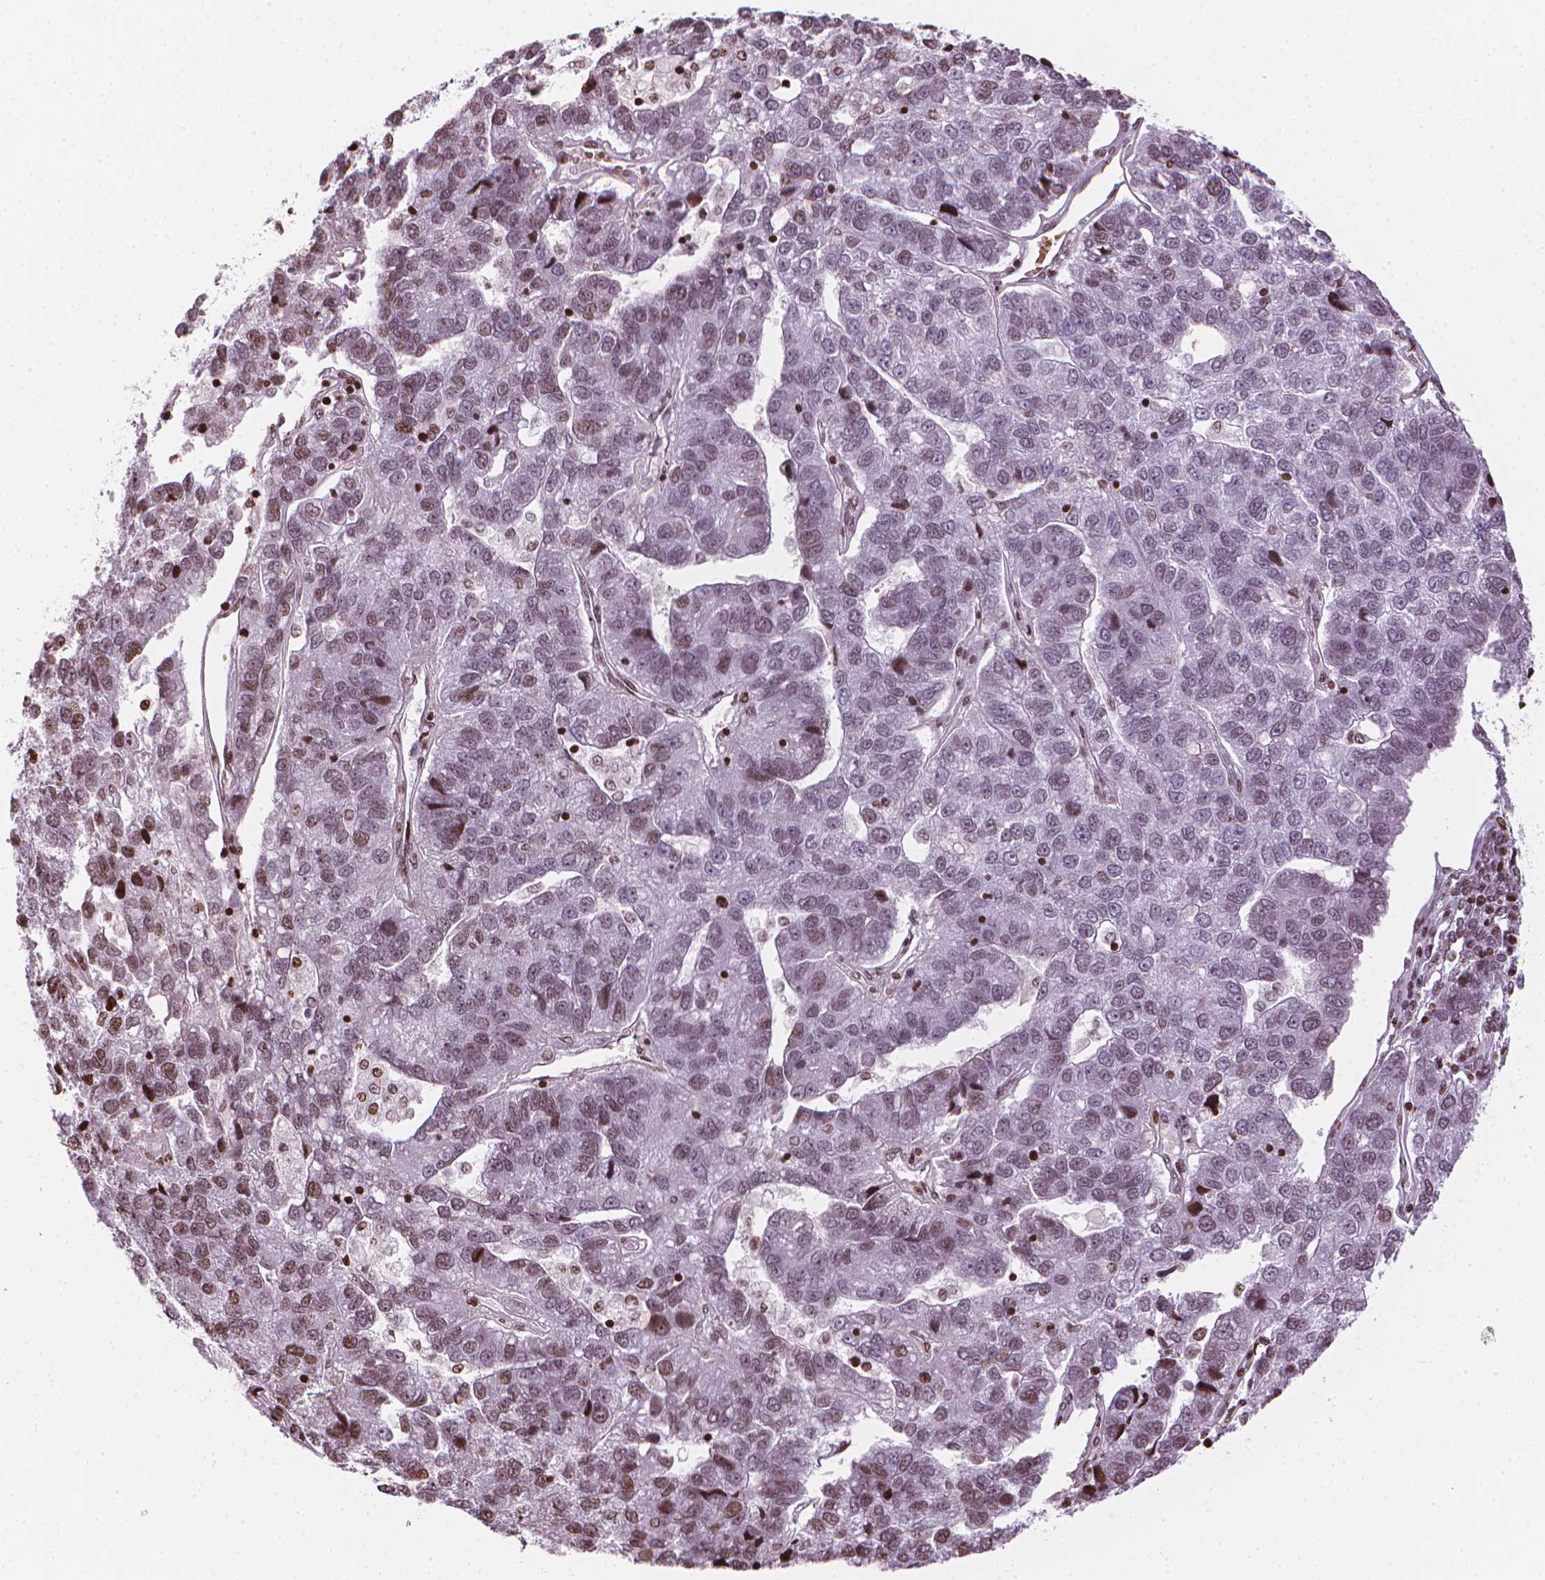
{"staining": {"intensity": "moderate", "quantity": "25%-75%", "location": "nuclear"}, "tissue": "pancreatic cancer", "cell_type": "Tumor cells", "image_type": "cancer", "snomed": [{"axis": "morphology", "description": "Adenocarcinoma, NOS"}, {"axis": "topography", "description": "Pancreas"}], "caption": "The photomicrograph shows staining of pancreatic adenocarcinoma, revealing moderate nuclear protein expression (brown color) within tumor cells.", "gene": "PIP4K2A", "patient": {"sex": "female", "age": 61}}